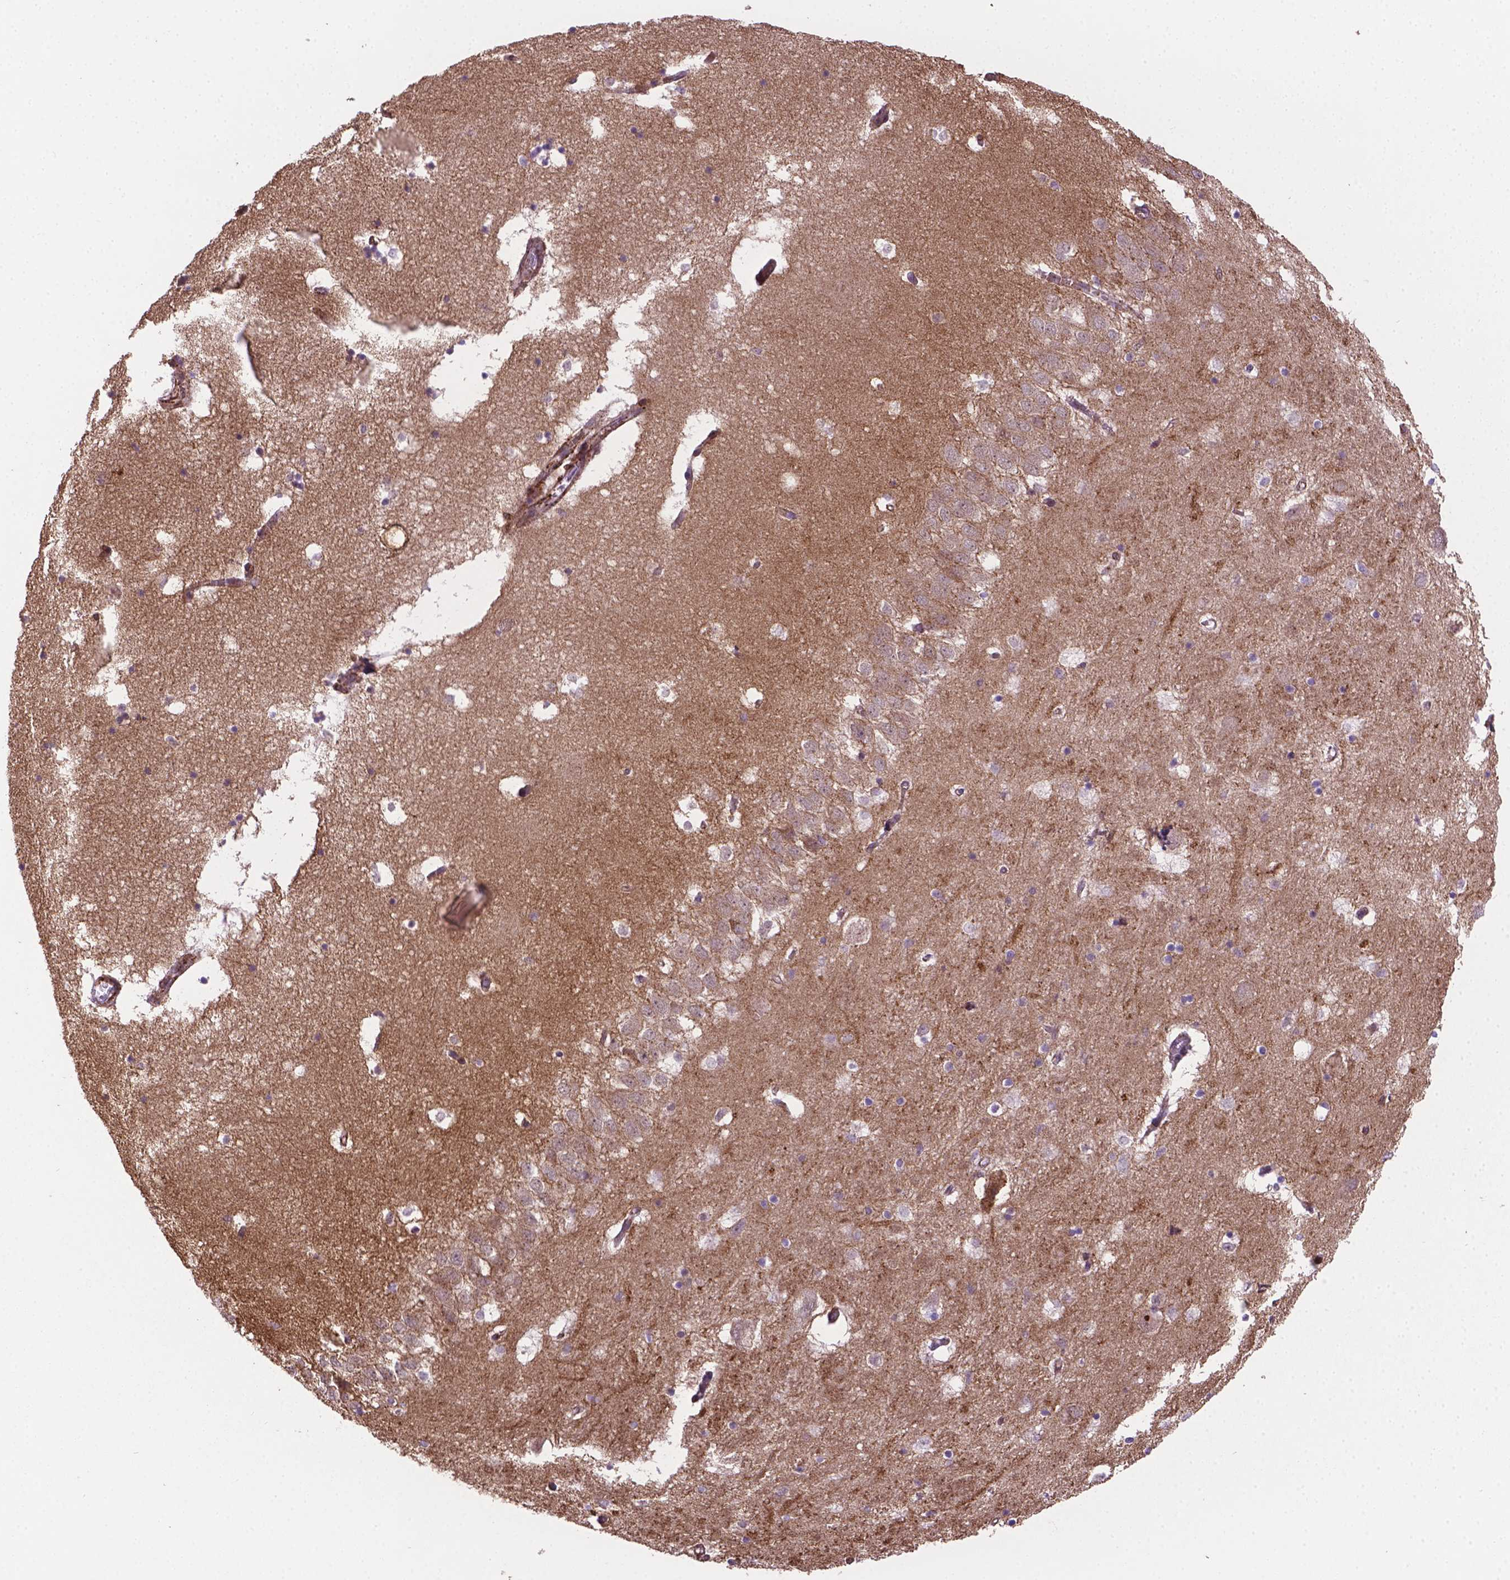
{"staining": {"intensity": "negative", "quantity": "none", "location": "none"}, "tissue": "hippocampus", "cell_type": "Glial cells", "image_type": "normal", "snomed": [{"axis": "morphology", "description": "Normal tissue, NOS"}, {"axis": "topography", "description": "Hippocampus"}], "caption": "This histopathology image is of unremarkable hippocampus stained with immunohistochemistry (IHC) to label a protein in brown with the nuclei are counter-stained blue. There is no expression in glial cells. (Stains: DAB IHC with hematoxylin counter stain, Microscopy: brightfield microscopy at high magnification).", "gene": "ACAD10", "patient": {"sex": "male", "age": 58}}